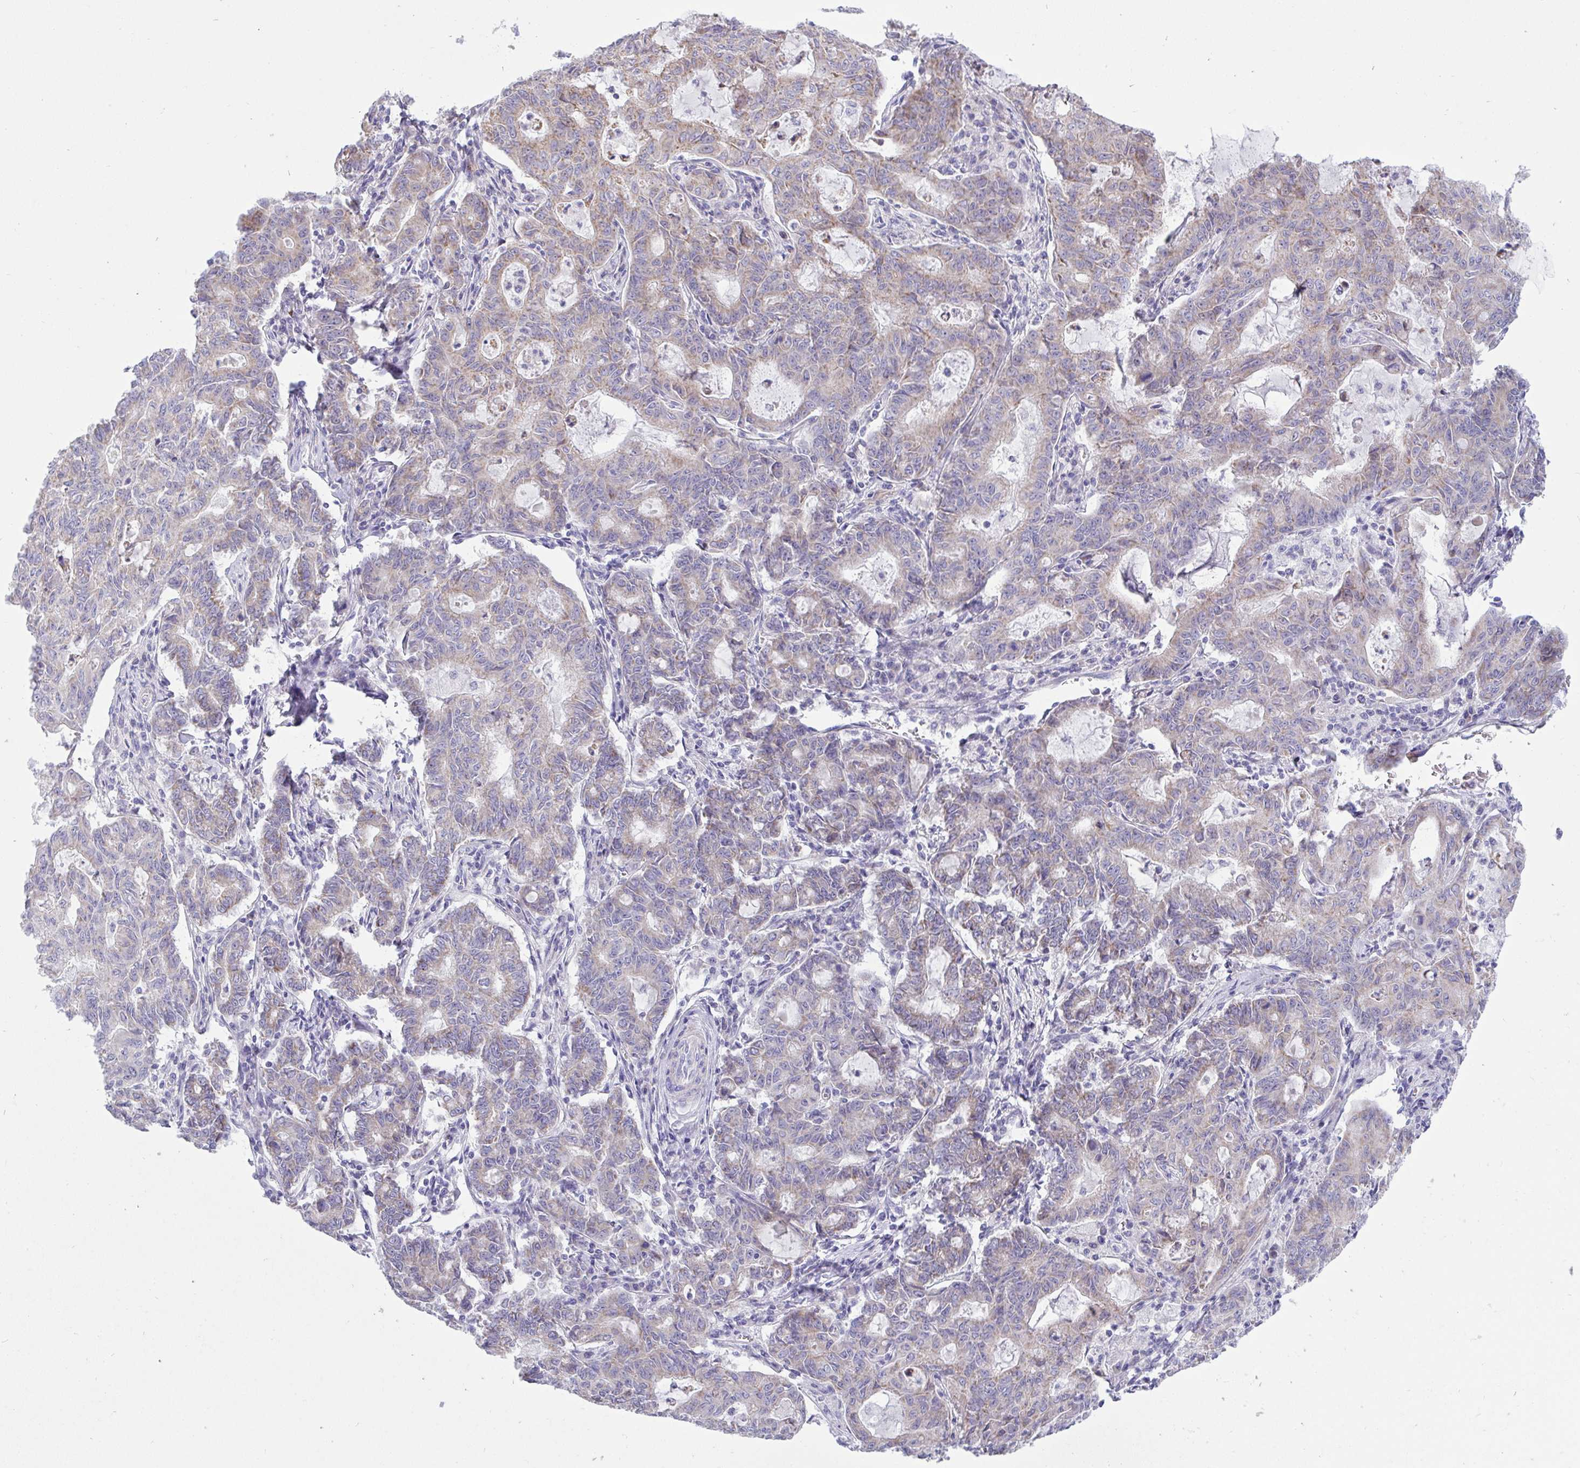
{"staining": {"intensity": "weak", "quantity": "25%-75%", "location": "cytoplasmic/membranous"}, "tissue": "stomach cancer", "cell_type": "Tumor cells", "image_type": "cancer", "snomed": [{"axis": "morphology", "description": "Adenocarcinoma, NOS"}, {"axis": "topography", "description": "Stomach, upper"}], "caption": "A low amount of weak cytoplasmic/membranous staining is seen in approximately 25%-75% of tumor cells in stomach adenocarcinoma tissue.", "gene": "NTN1", "patient": {"sex": "female", "age": 79}}